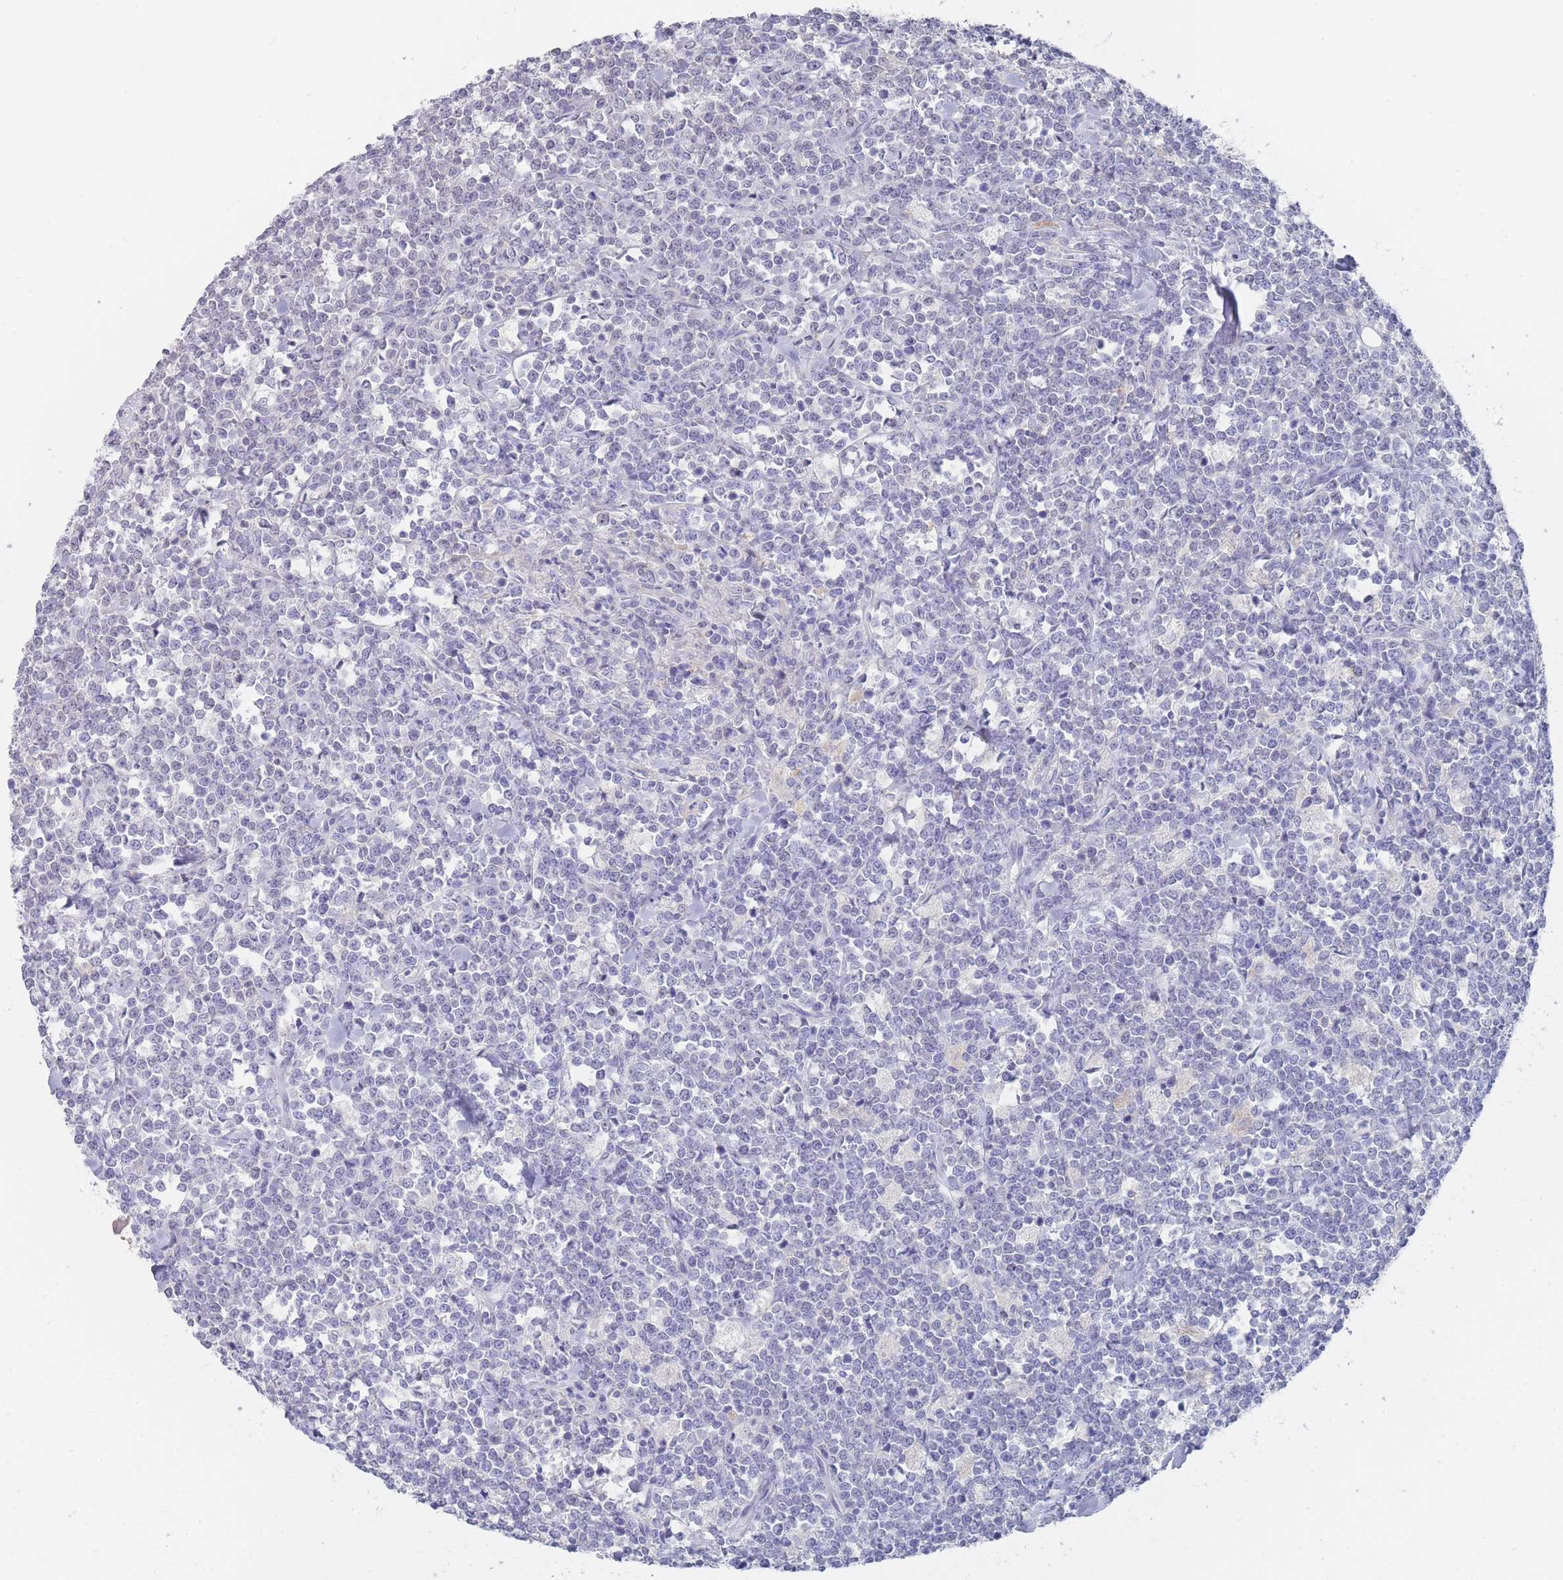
{"staining": {"intensity": "negative", "quantity": "none", "location": "none"}, "tissue": "lymphoma", "cell_type": "Tumor cells", "image_type": "cancer", "snomed": [{"axis": "morphology", "description": "Malignant lymphoma, non-Hodgkin's type, High grade"}, {"axis": "topography", "description": "Small intestine"}, {"axis": "topography", "description": "Colon"}], "caption": "Immunohistochemistry (IHC) image of neoplastic tissue: human malignant lymphoma, non-Hodgkin's type (high-grade) stained with DAB demonstrates no significant protein positivity in tumor cells.", "gene": "CYP51A1", "patient": {"sex": "male", "age": 8}}